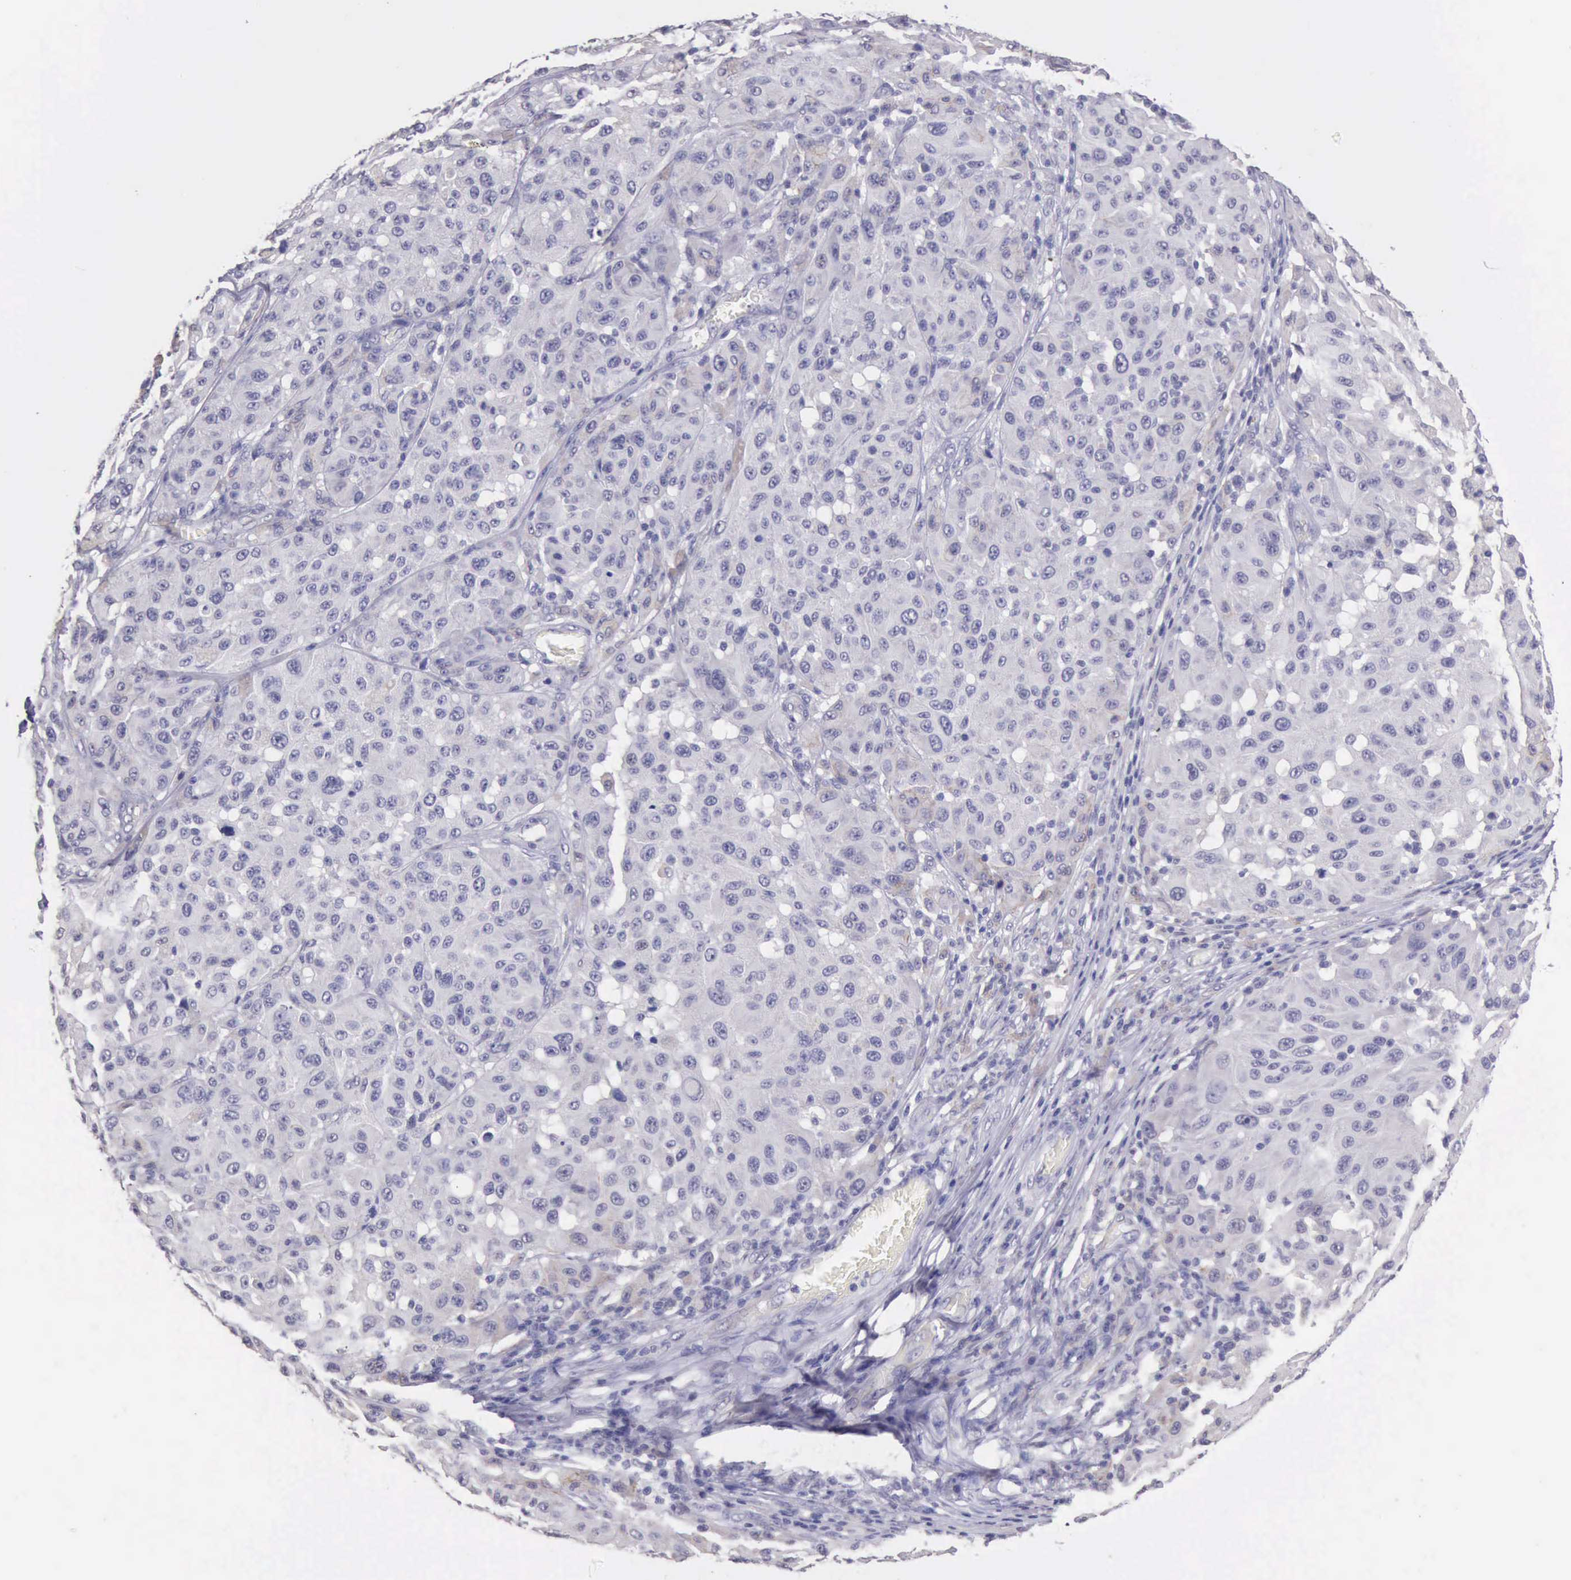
{"staining": {"intensity": "negative", "quantity": "none", "location": "none"}, "tissue": "melanoma", "cell_type": "Tumor cells", "image_type": "cancer", "snomed": [{"axis": "morphology", "description": "Malignant melanoma, NOS"}, {"axis": "topography", "description": "Skin"}], "caption": "A high-resolution micrograph shows IHC staining of malignant melanoma, which exhibits no significant expression in tumor cells.", "gene": "KCND1", "patient": {"sex": "female", "age": 77}}